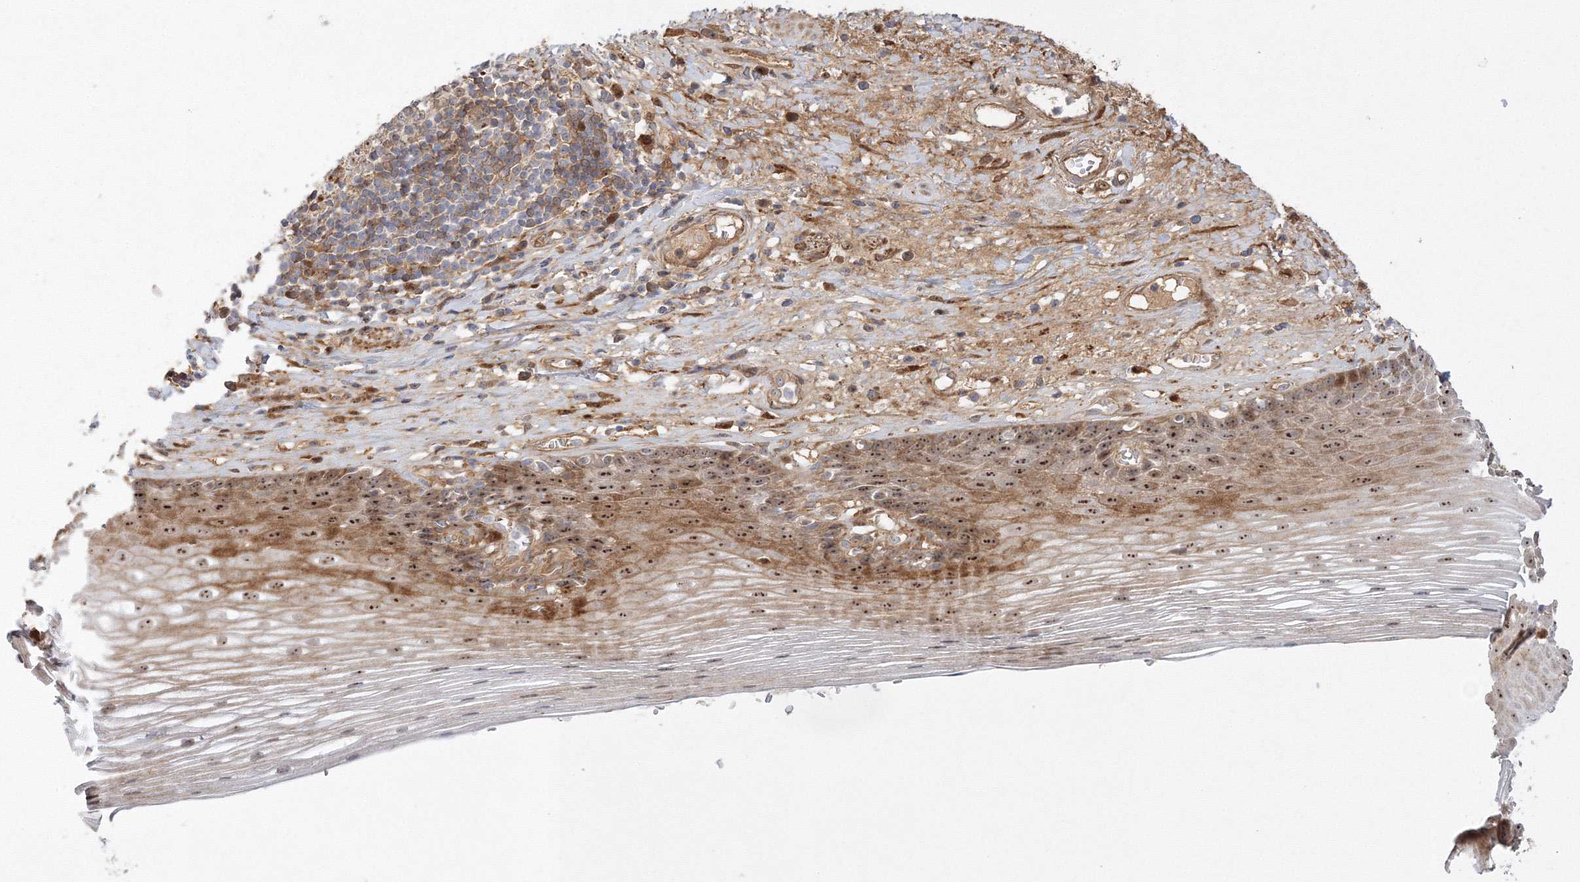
{"staining": {"intensity": "strong", "quantity": "25%-75%", "location": "cytoplasmic/membranous,nuclear"}, "tissue": "esophagus", "cell_type": "Squamous epithelial cells", "image_type": "normal", "snomed": [{"axis": "morphology", "description": "Normal tissue, NOS"}, {"axis": "topography", "description": "Esophagus"}], "caption": "The immunohistochemical stain highlights strong cytoplasmic/membranous,nuclear expression in squamous epithelial cells of benign esophagus.", "gene": "NPM3", "patient": {"sex": "male", "age": 62}}